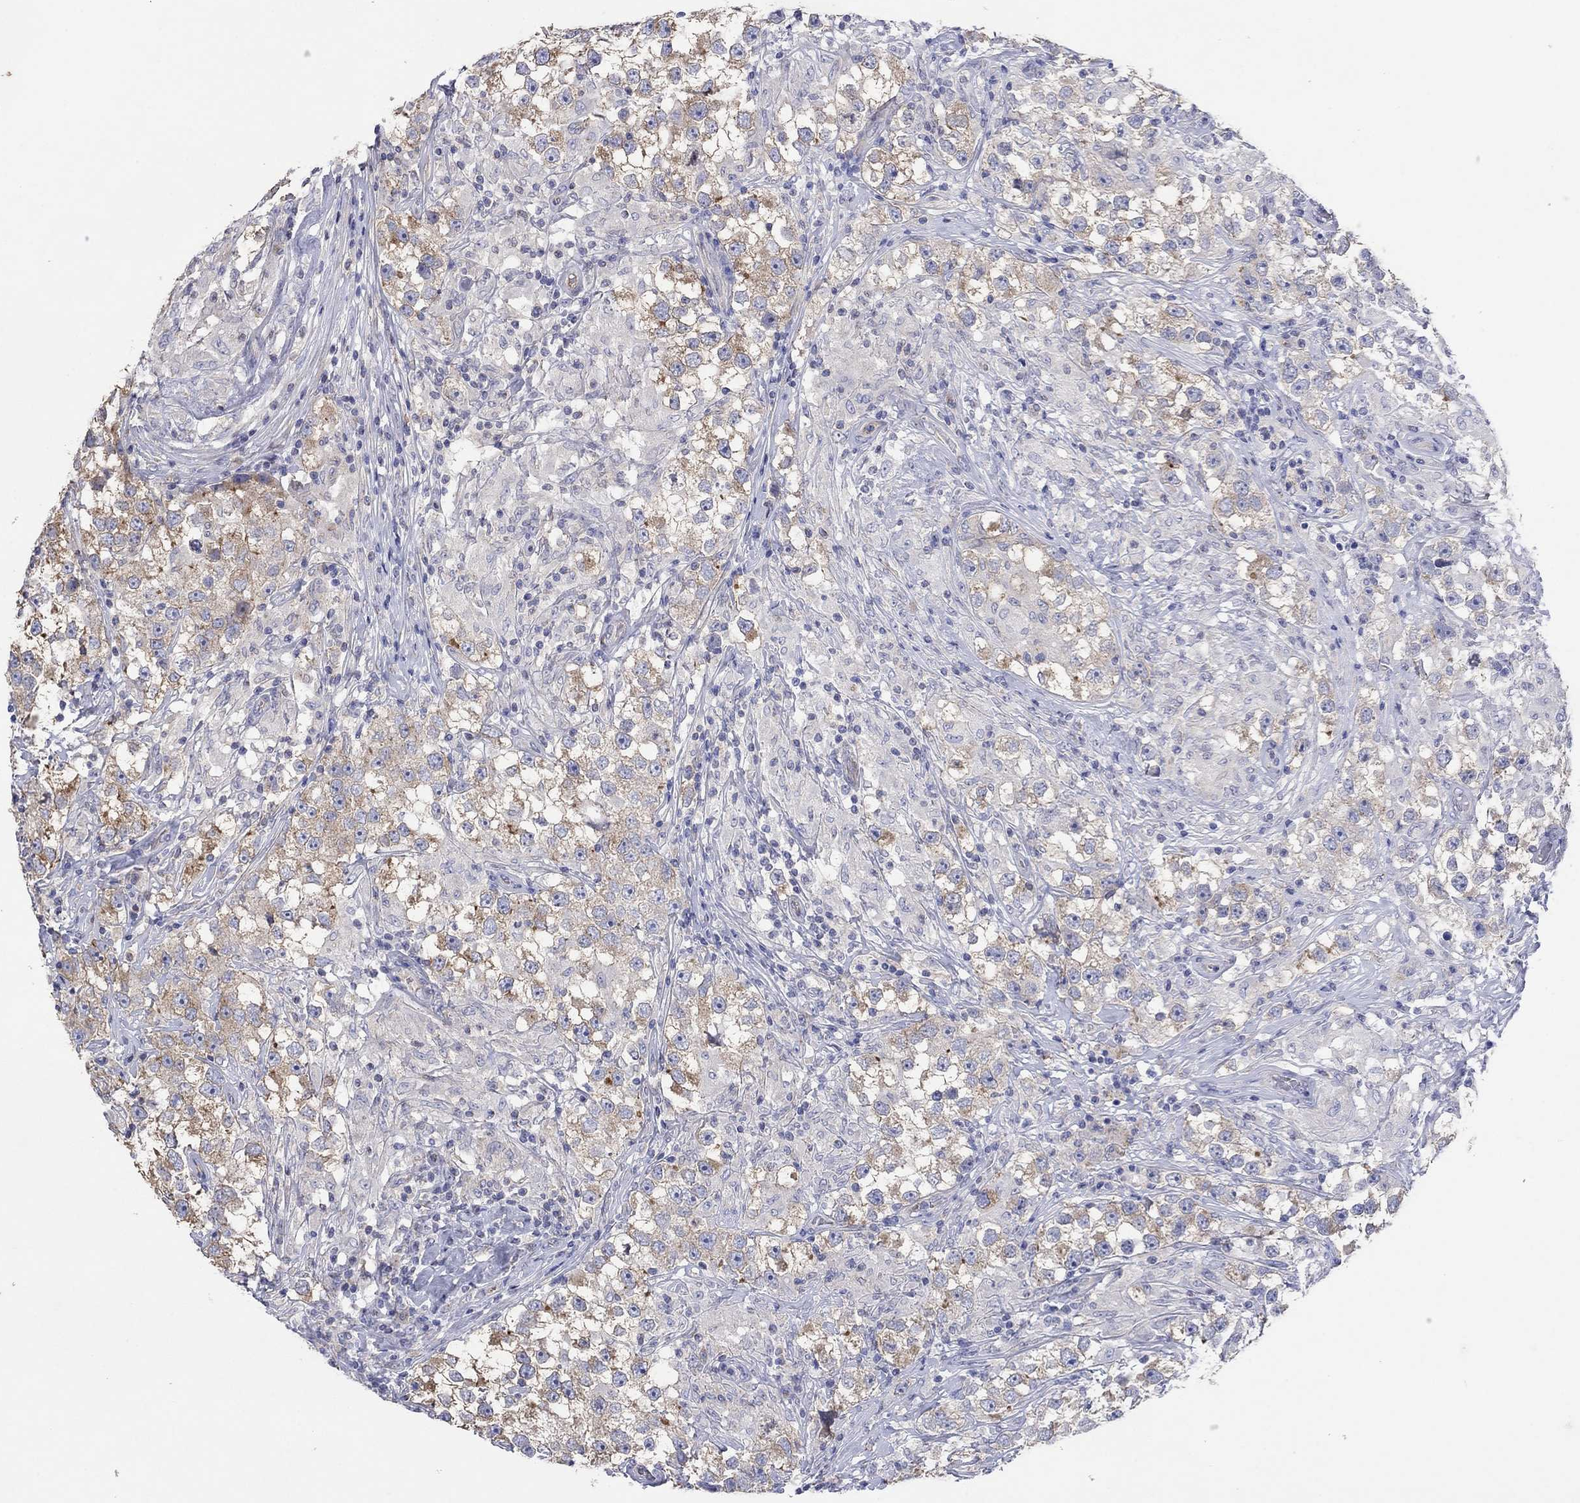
{"staining": {"intensity": "weak", "quantity": "25%-75%", "location": "cytoplasmic/membranous"}, "tissue": "testis cancer", "cell_type": "Tumor cells", "image_type": "cancer", "snomed": [{"axis": "morphology", "description": "Seminoma, NOS"}, {"axis": "topography", "description": "Testis"}], "caption": "This image exhibits IHC staining of testis cancer (seminoma), with low weak cytoplasmic/membranous expression in about 25%-75% of tumor cells.", "gene": "TPRN", "patient": {"sex": "male", "age": 46}}